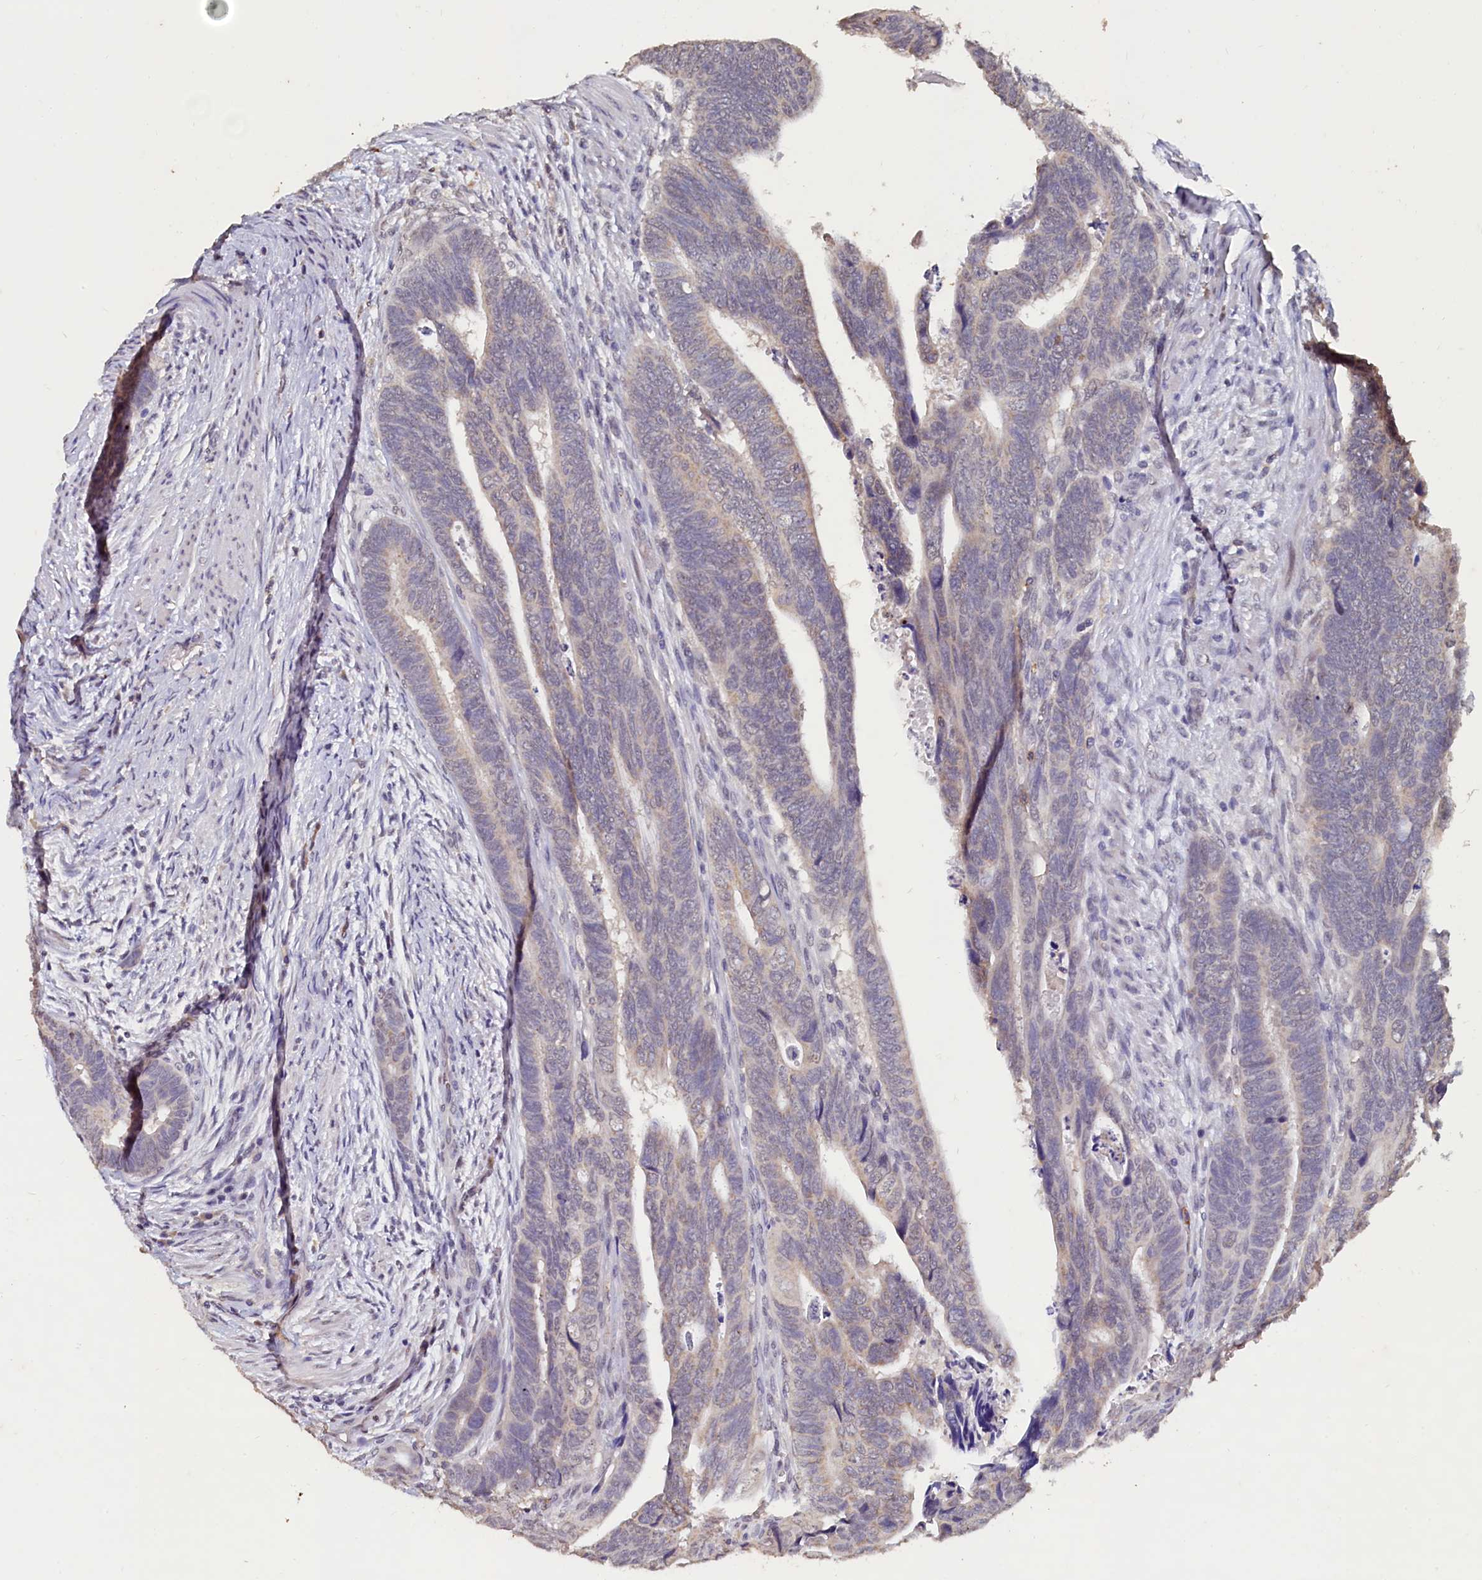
{"staining": {"intensity": "weak", "quantity": "<25%", "location": "cytoplasmic/membranous"}, "tissue": "colorectal cancer", "cell_type": "Tumor cells", "image_type": "cancer", "snomed": [{"axis": "morphology", "description": "Adenocarcinoma, NOS"}, {"axis": "topography", "description": "Rectum"}], "caption": "Tumor cells are negative for protein expression in human colorectal adenocarcinoma.", "gene": "CSTPP1", "patient": {"sex": "female", "age": 78}}